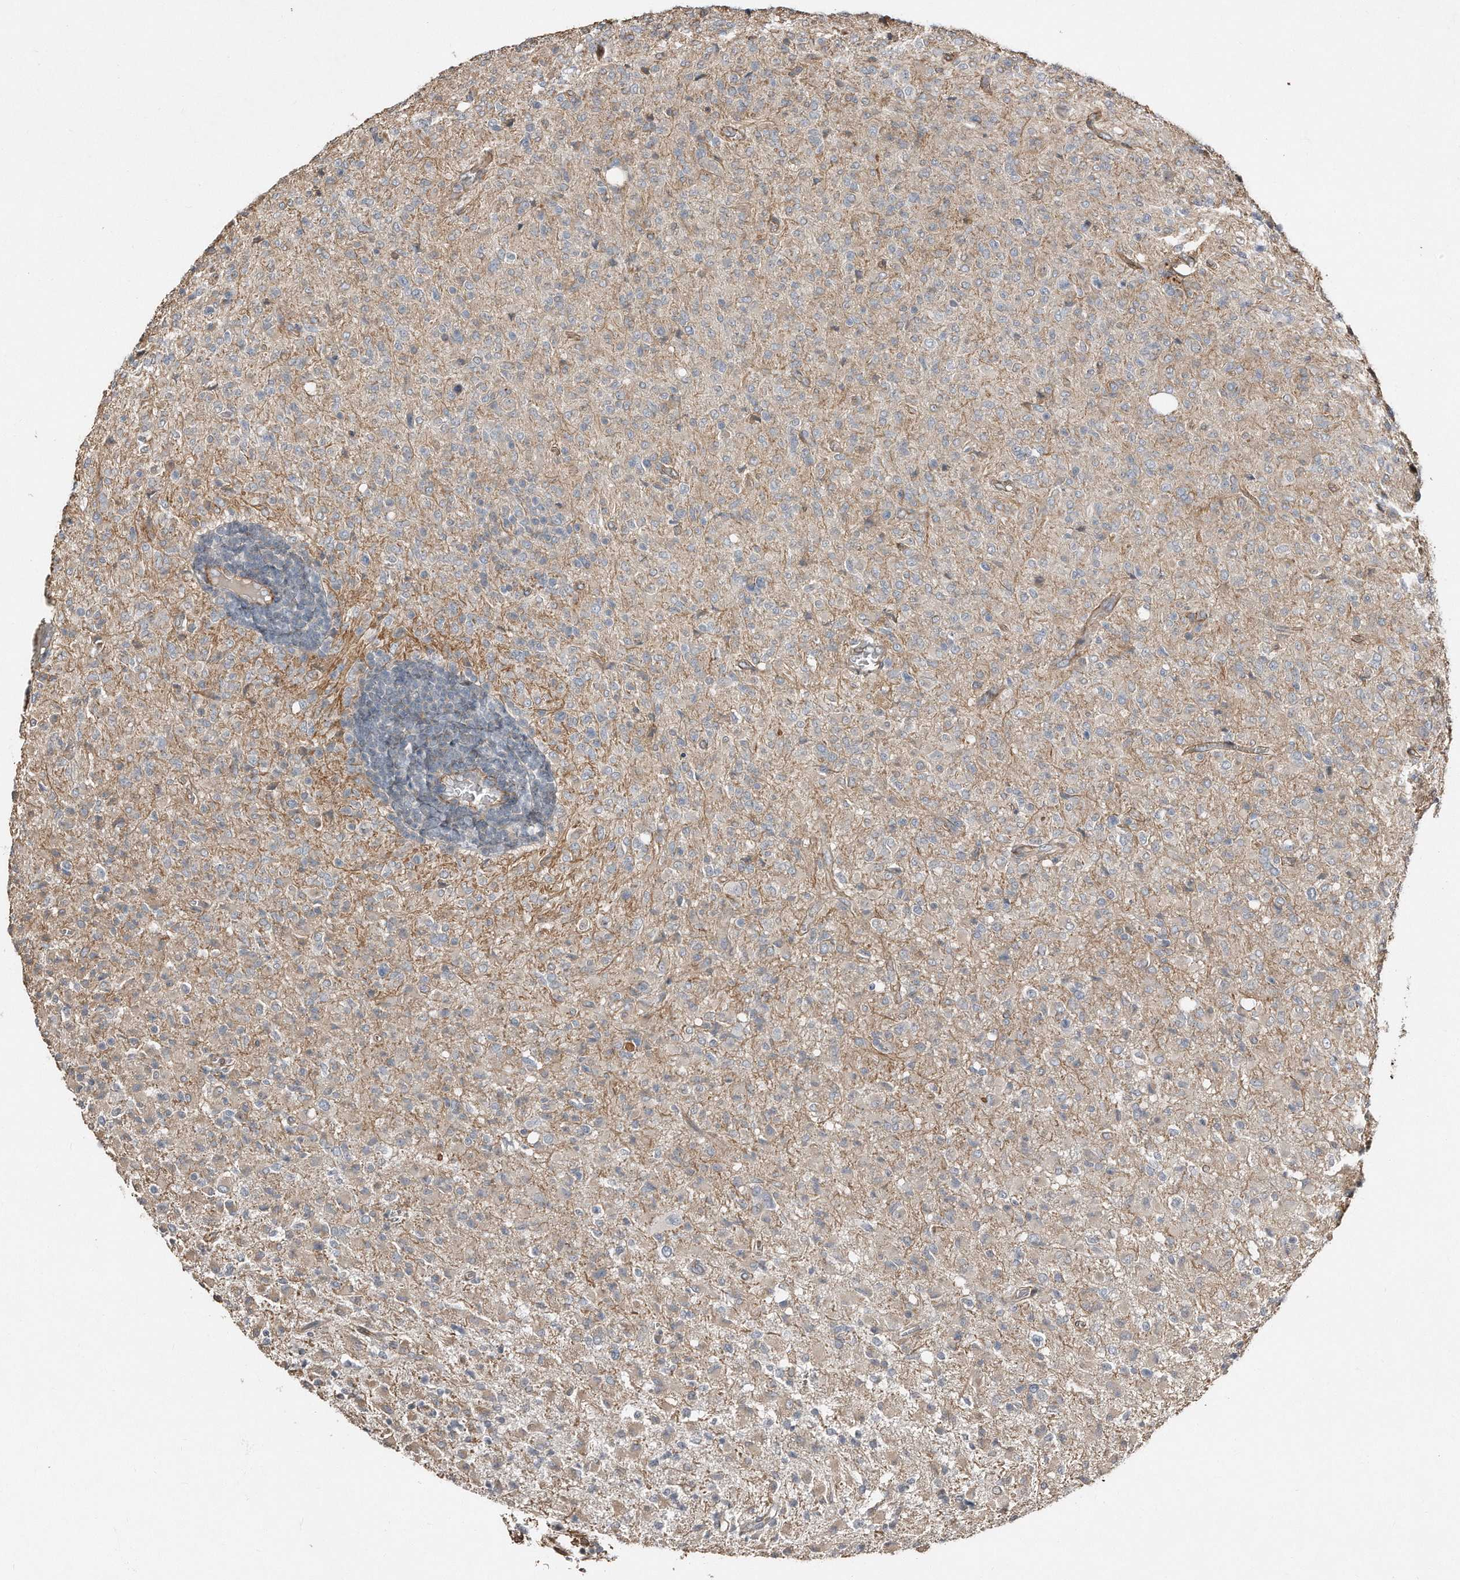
{"staining": {"intensity": "negative", "quantity": "none", "location": "none"}, "tissue": "glioma", "cell_type": "Tumor cells", "image_type": "cancer", "snomed": [{"axis": "morphology", "description": "Glioma, malignant, High grade"}, {"axis": "topography", "description": "Brain"}], "caption": "Immunohistochemistry of human glioma exhibits no positivity in tumor cells.", "gene": "SNAP47", "patient": {"sex": "female", "age": 57}}